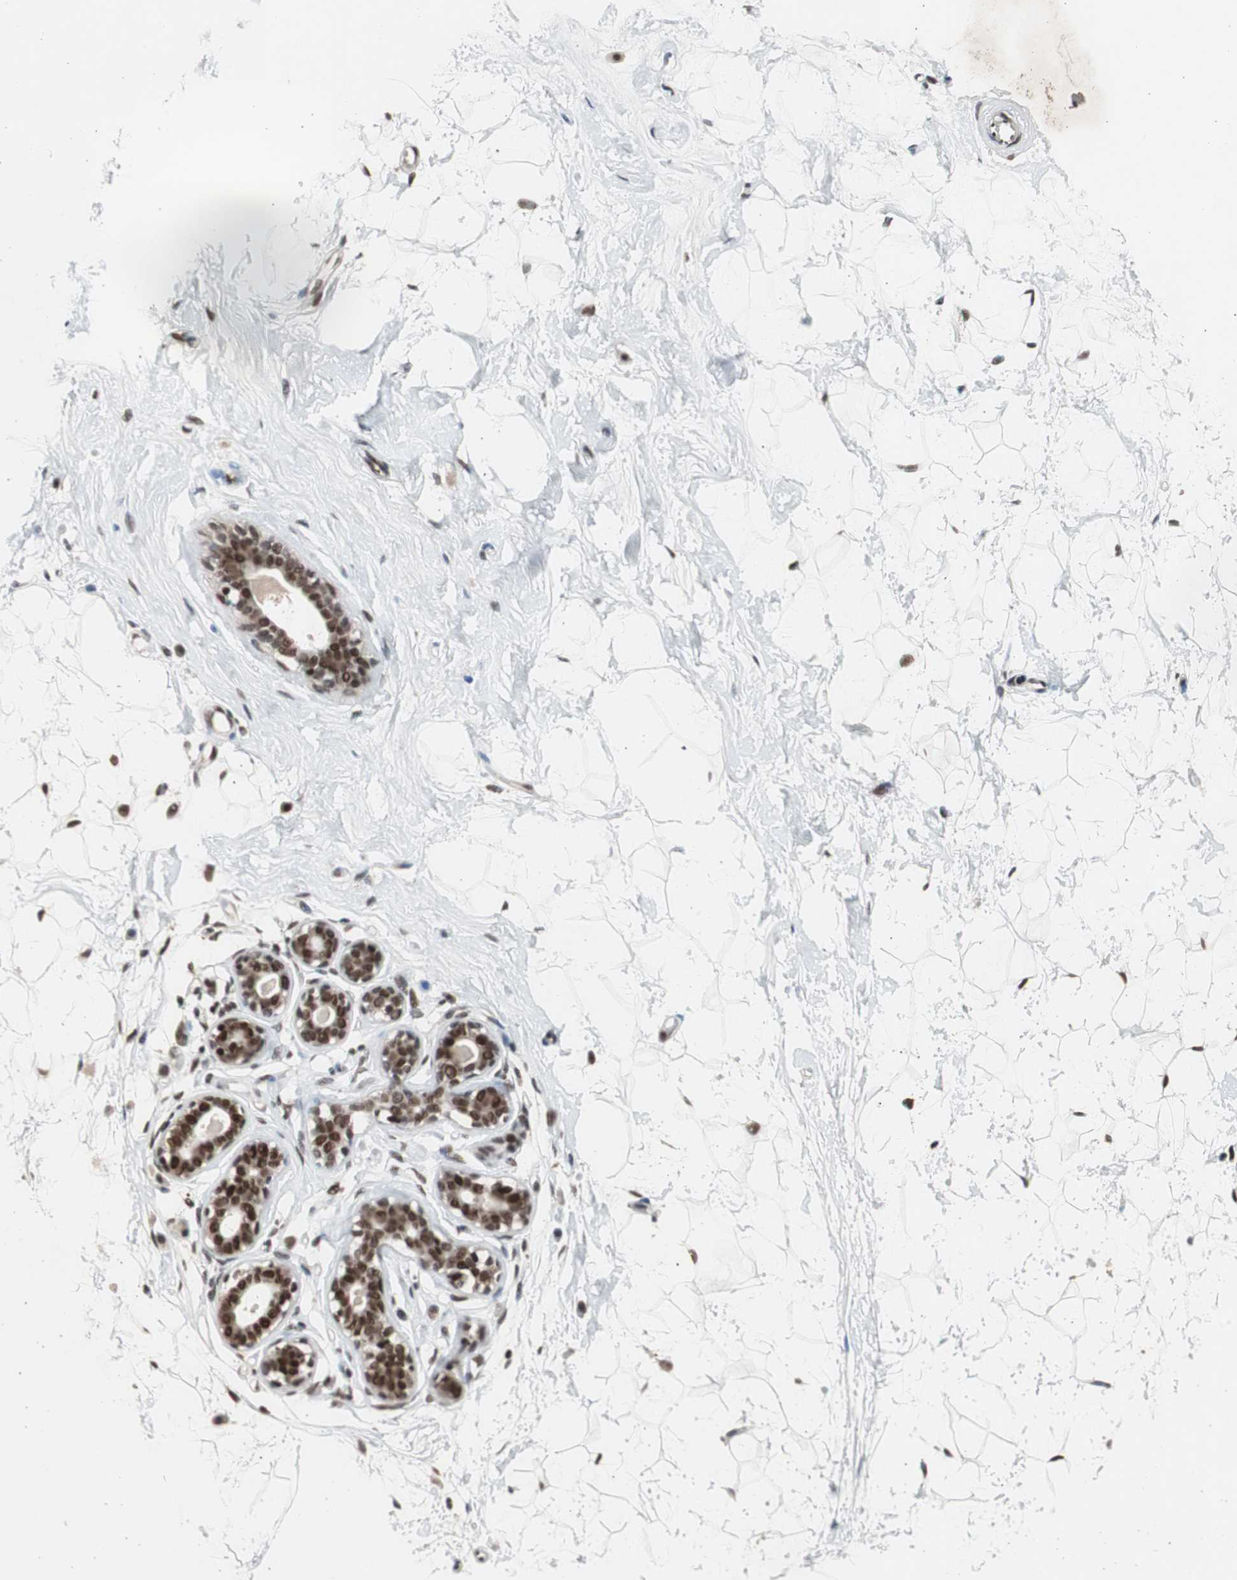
{"staining": {"intensity": "moderate", "quantity": ">75%", "location": "nuclear"}, "tissue": "breast", "cell_type": "Adipocytes", "image_type": "normal", "snomed": [{"axis": "morphology", "description": "Normal tissue, NOS"}, {"axis": "topography", "description": "Breast"}], "caption": "IHC micrograph of benign human breast stained for a protein (brown), which reveals medium levels of moderate nuclear positivity in approximately >75% of adipocytes.", "gene": "RPA1", "patient": {"sex": "female", "age": 23}}